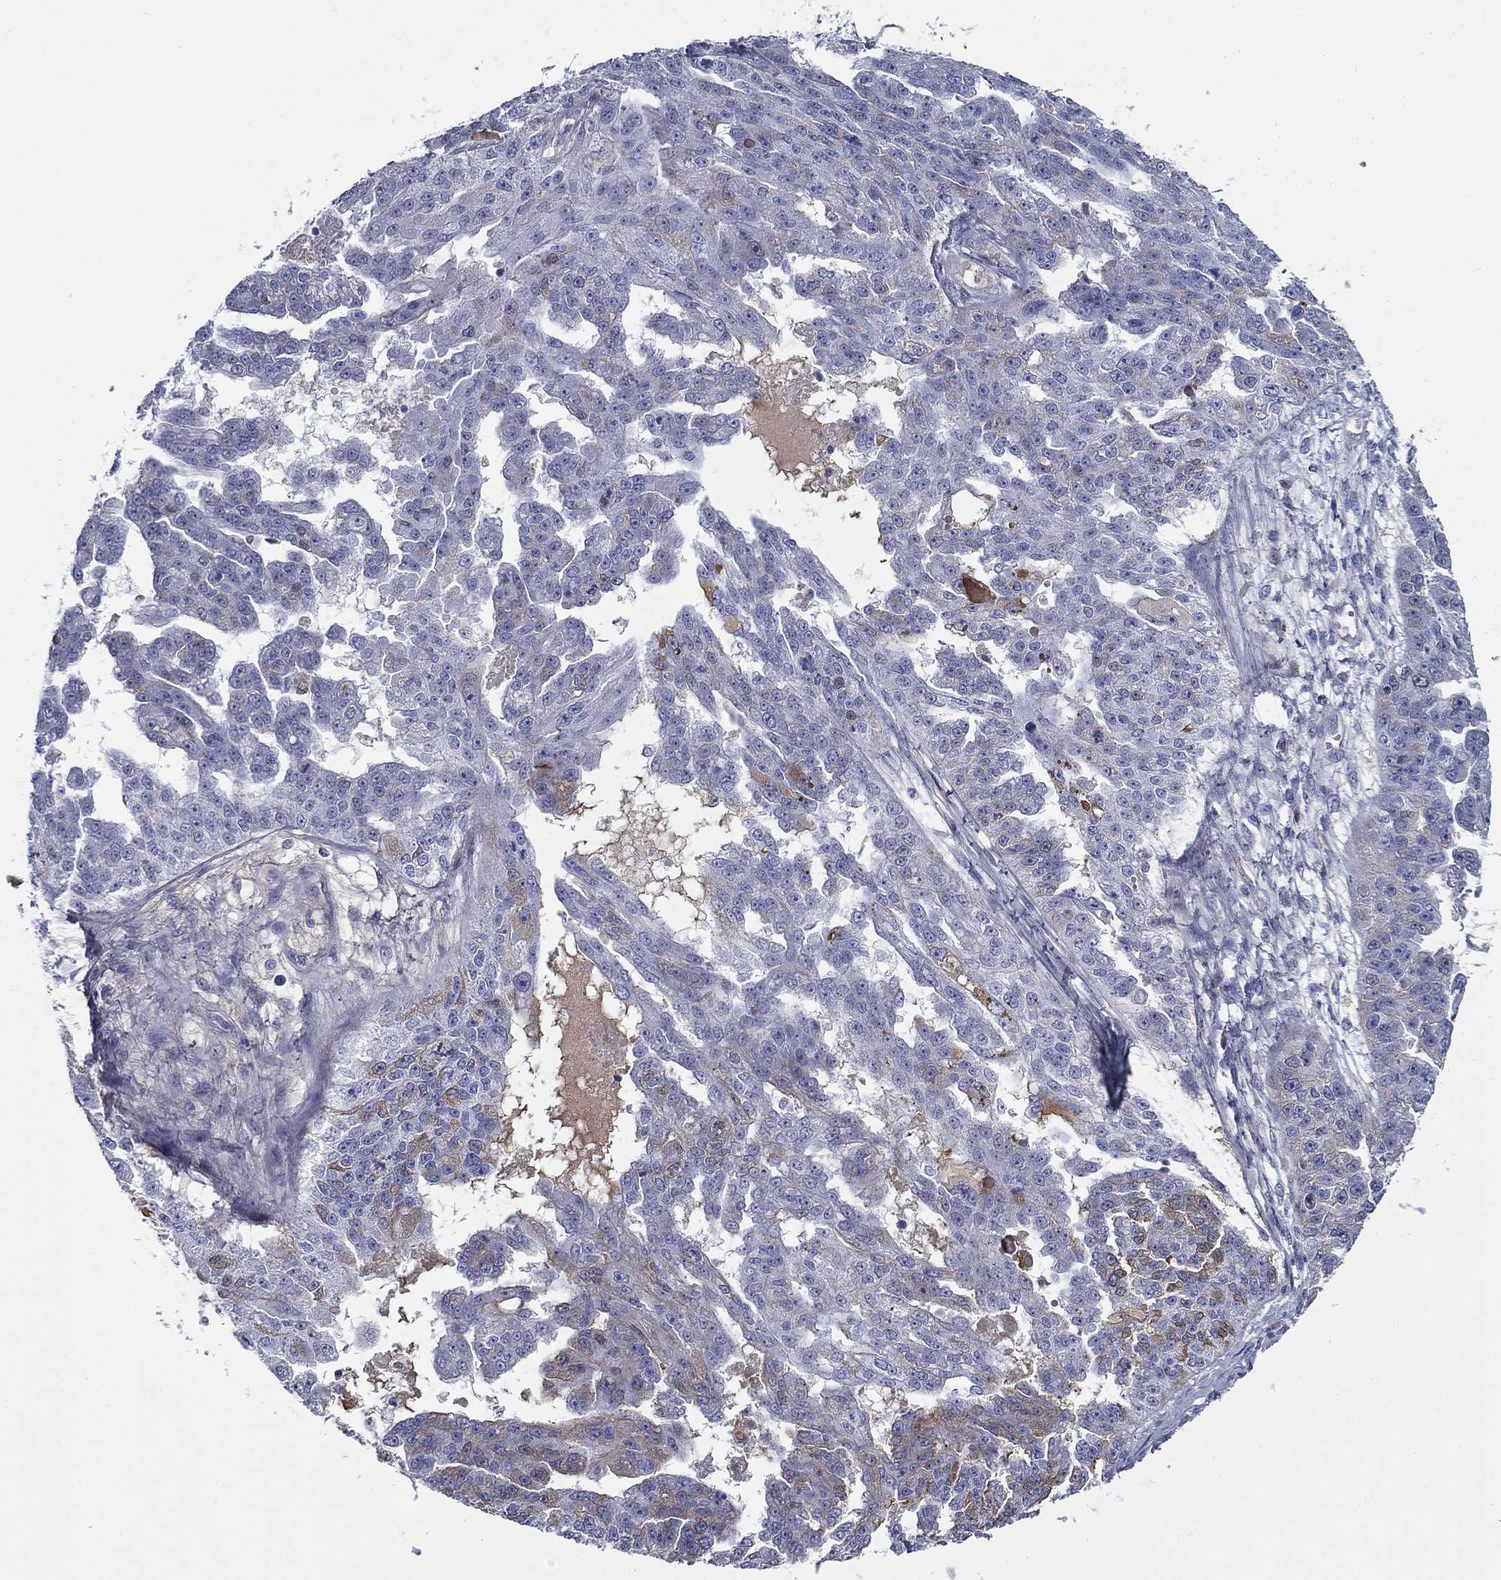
{"staining": {"intensity": "weak", "quantity": "<25%", "location": "cytoplasmic/membranous"}, "tissue": "ovarian cancer", "cell_type": "Tumor cells", "image_type": "cancer", "snomed": [{"axis": "morphology", "description": "Cystadenocarcinoma, serous, NOS"}, {"axis": "topography", "description": "Ovary"}], "caption": "Protein analysis of serous cystadenocarcinoma (ovarian) demonstrates no significant expression in tumor cells. The staining is performed using DAB brown chromogen with nuclei counter-stained in using hematoxylin.", "gene": "CPLX4", "patient": {"sex": "female", "age": 58}}